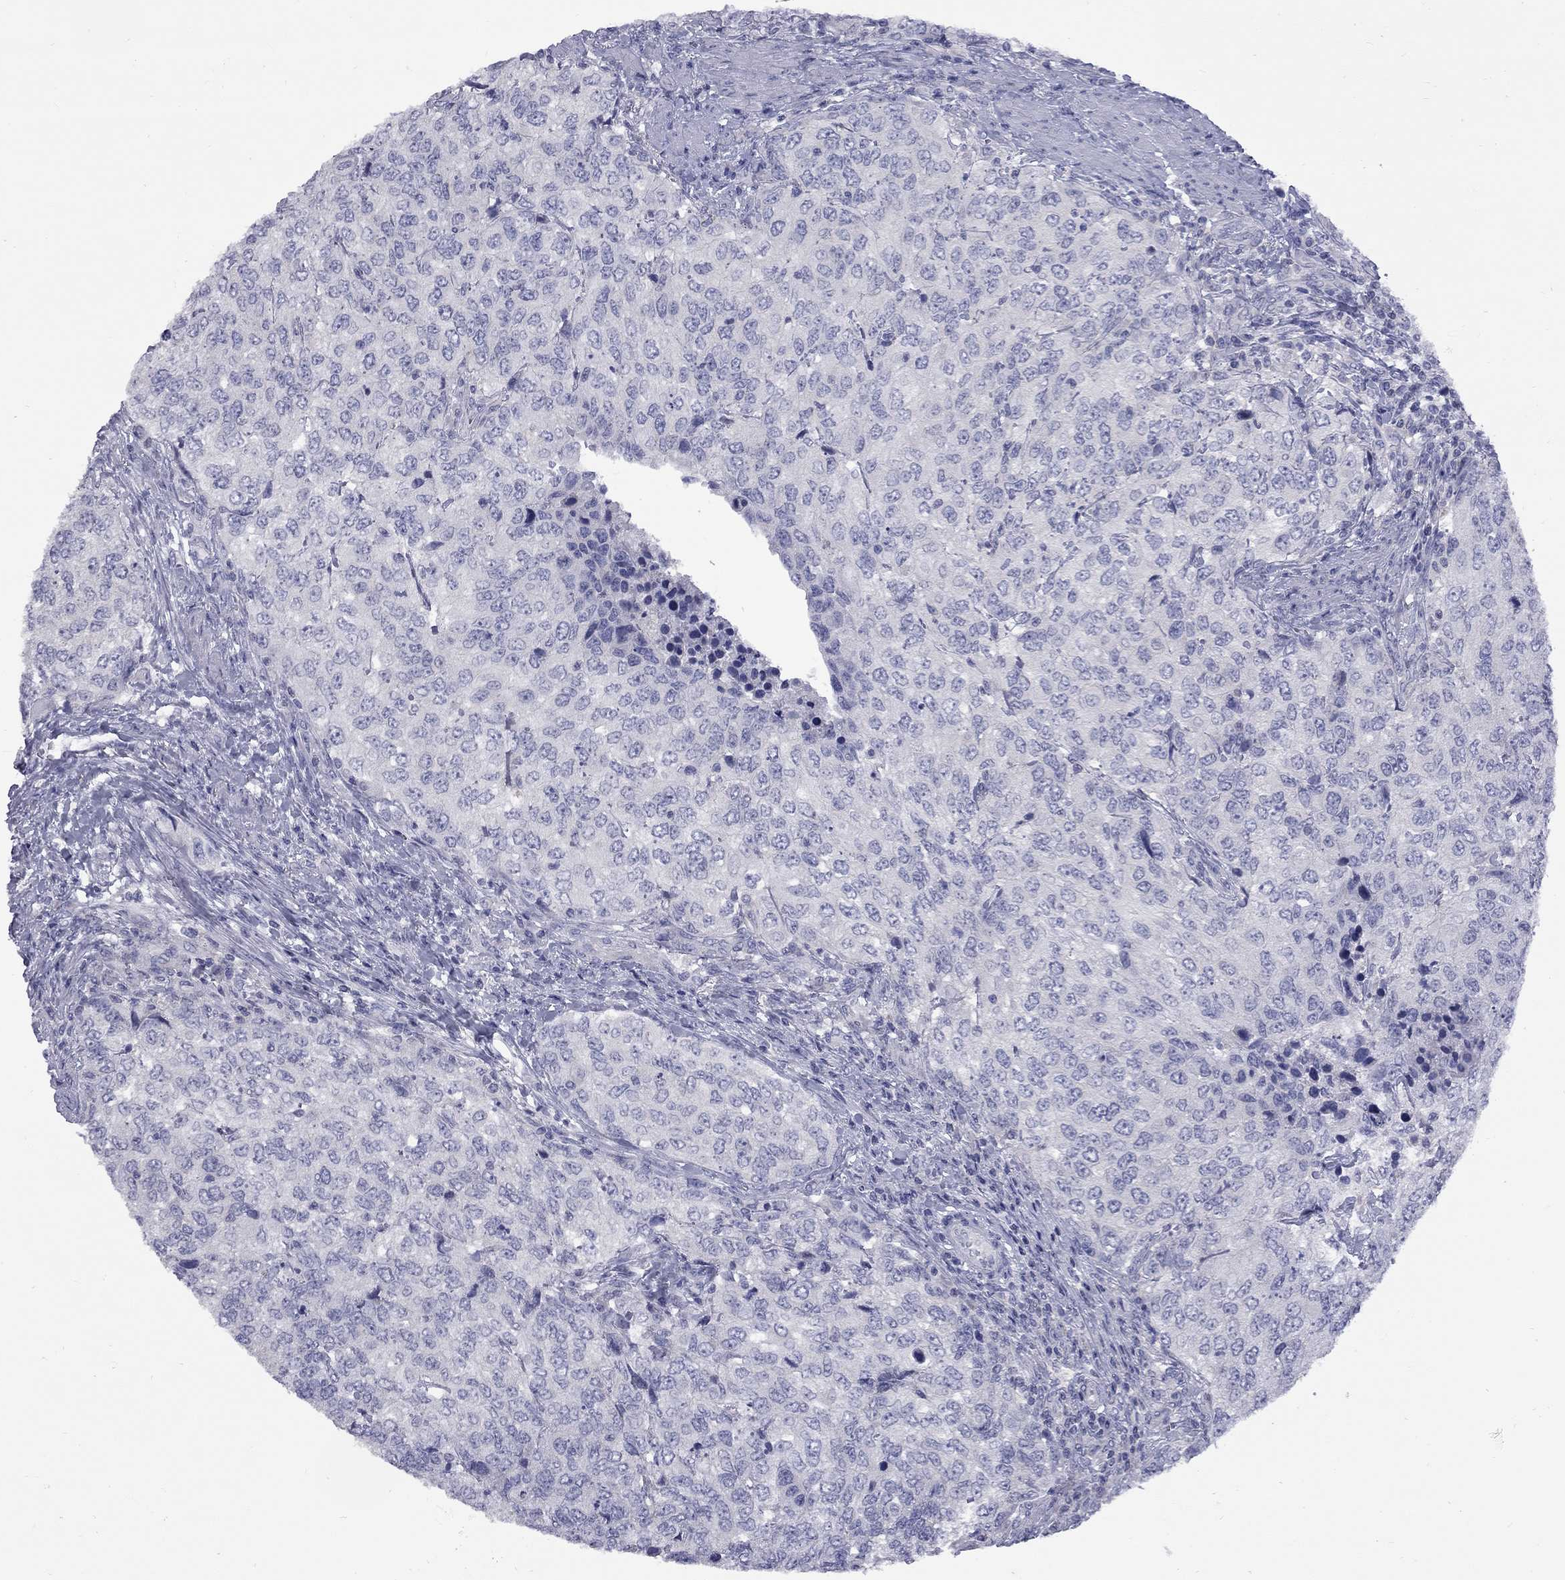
{"staining": {"intensity": "negative", "quantity": "none", "location": "none"}, "tissue": "urothelial cancer", "cell_type": "Tumor cells", "image_type": "cancer", "snomed": [{"axis": "morphology", "description": "Urothelial carcinoma, High grade"}, {"axis": "topography", "description": "Urinary bladder"}], "caption": "Immunohistochemical staining of high-grade urothelial carcinoma displays no significant positivity in tumor cells.", "gene": "ABCB4", "patient": {"sex": "female", "age": 78}}